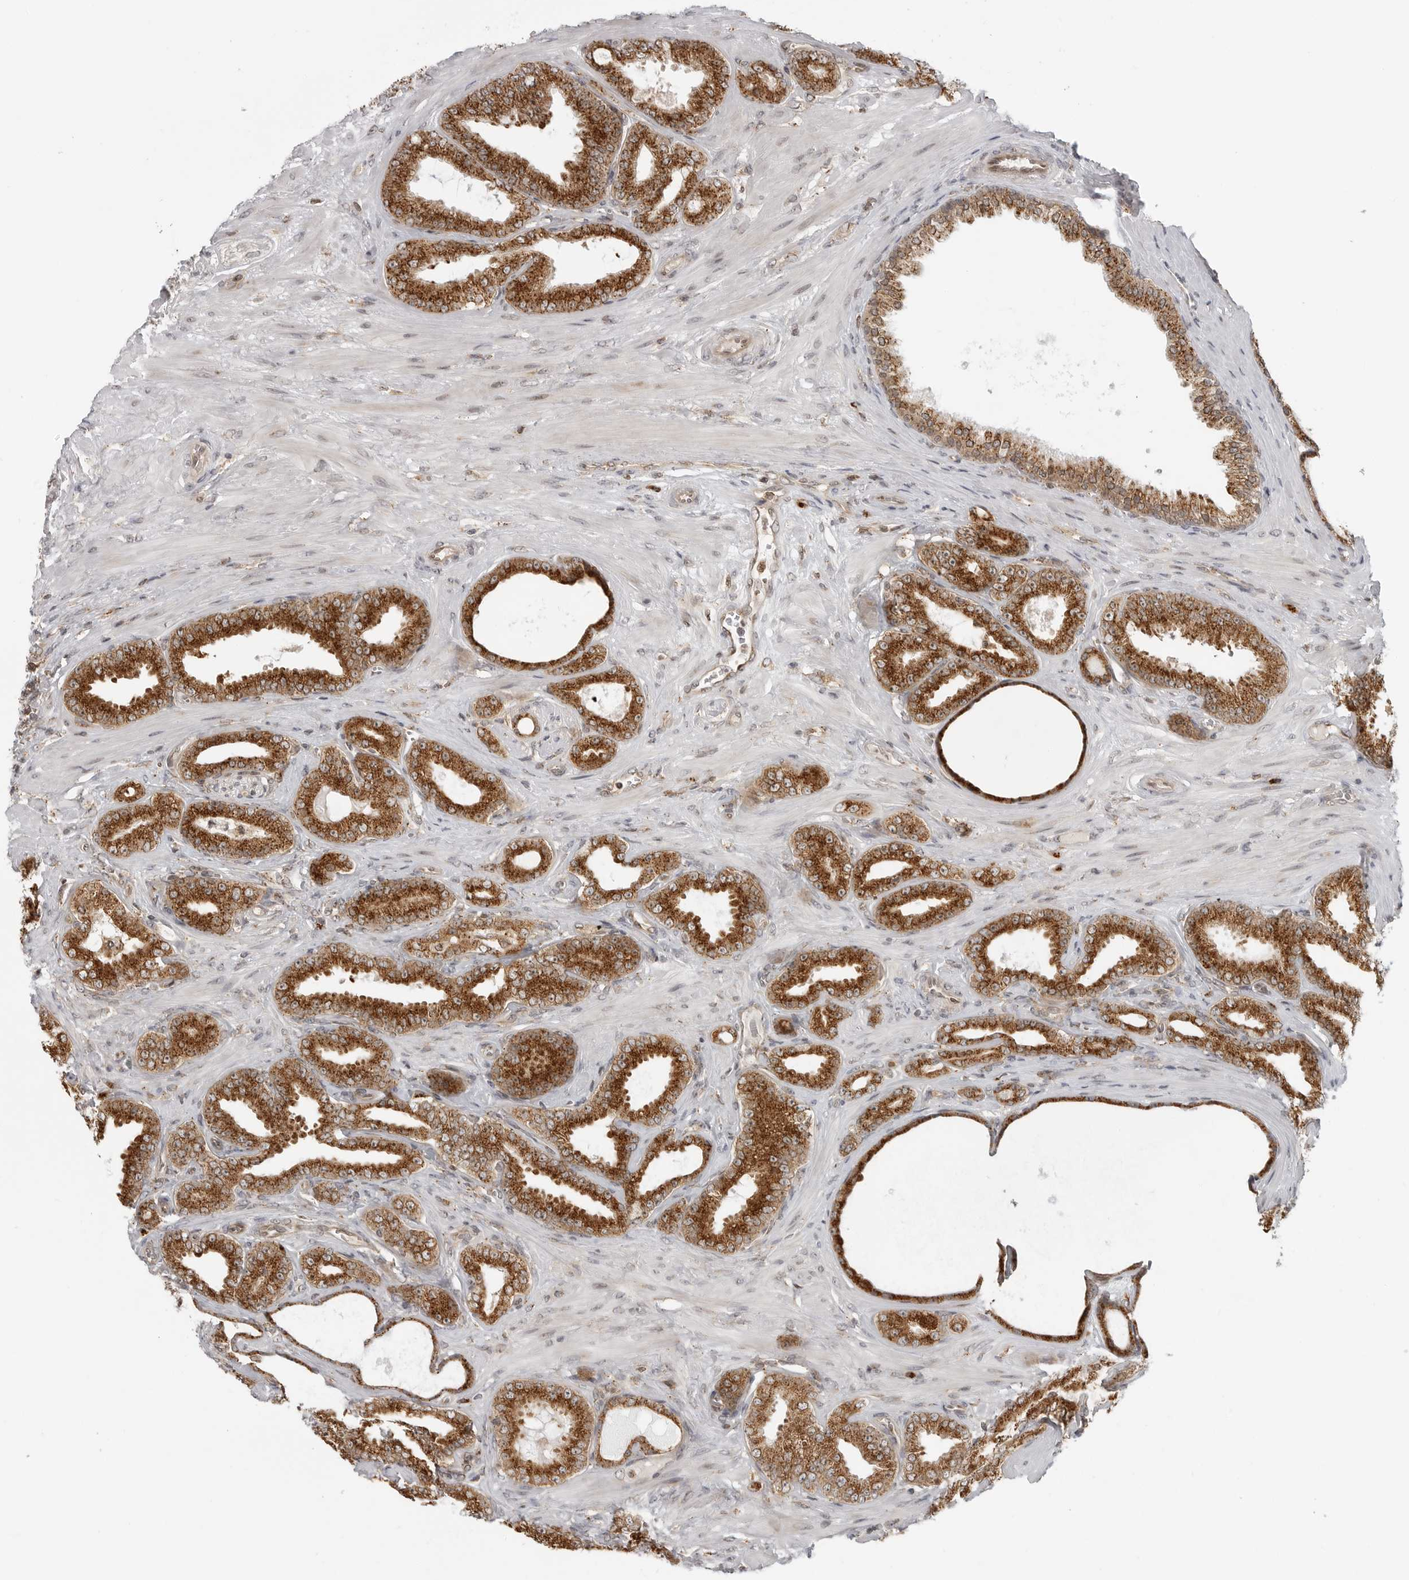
{"staining": {"intensity": "strong", "quantity": ">75%", "location": "cytoplasmic/membranous"}, "tissue": "prostate cancer", "cell_type": "Tumor cells", "image_type": "cancer", "snomed": [{"axis": "morphology", "description": "Adenocarcinoma, Low grade"}, {"axis": "topography", "description": "Prostate"}], "caption": "Human prostate cancer stained for a protein (brown) shows strong cytoplasmic/membranous positive staining in approximately >75% of tumor cells.", "gene": "COPA", "patient": {"sex": "male", "age": 63}}